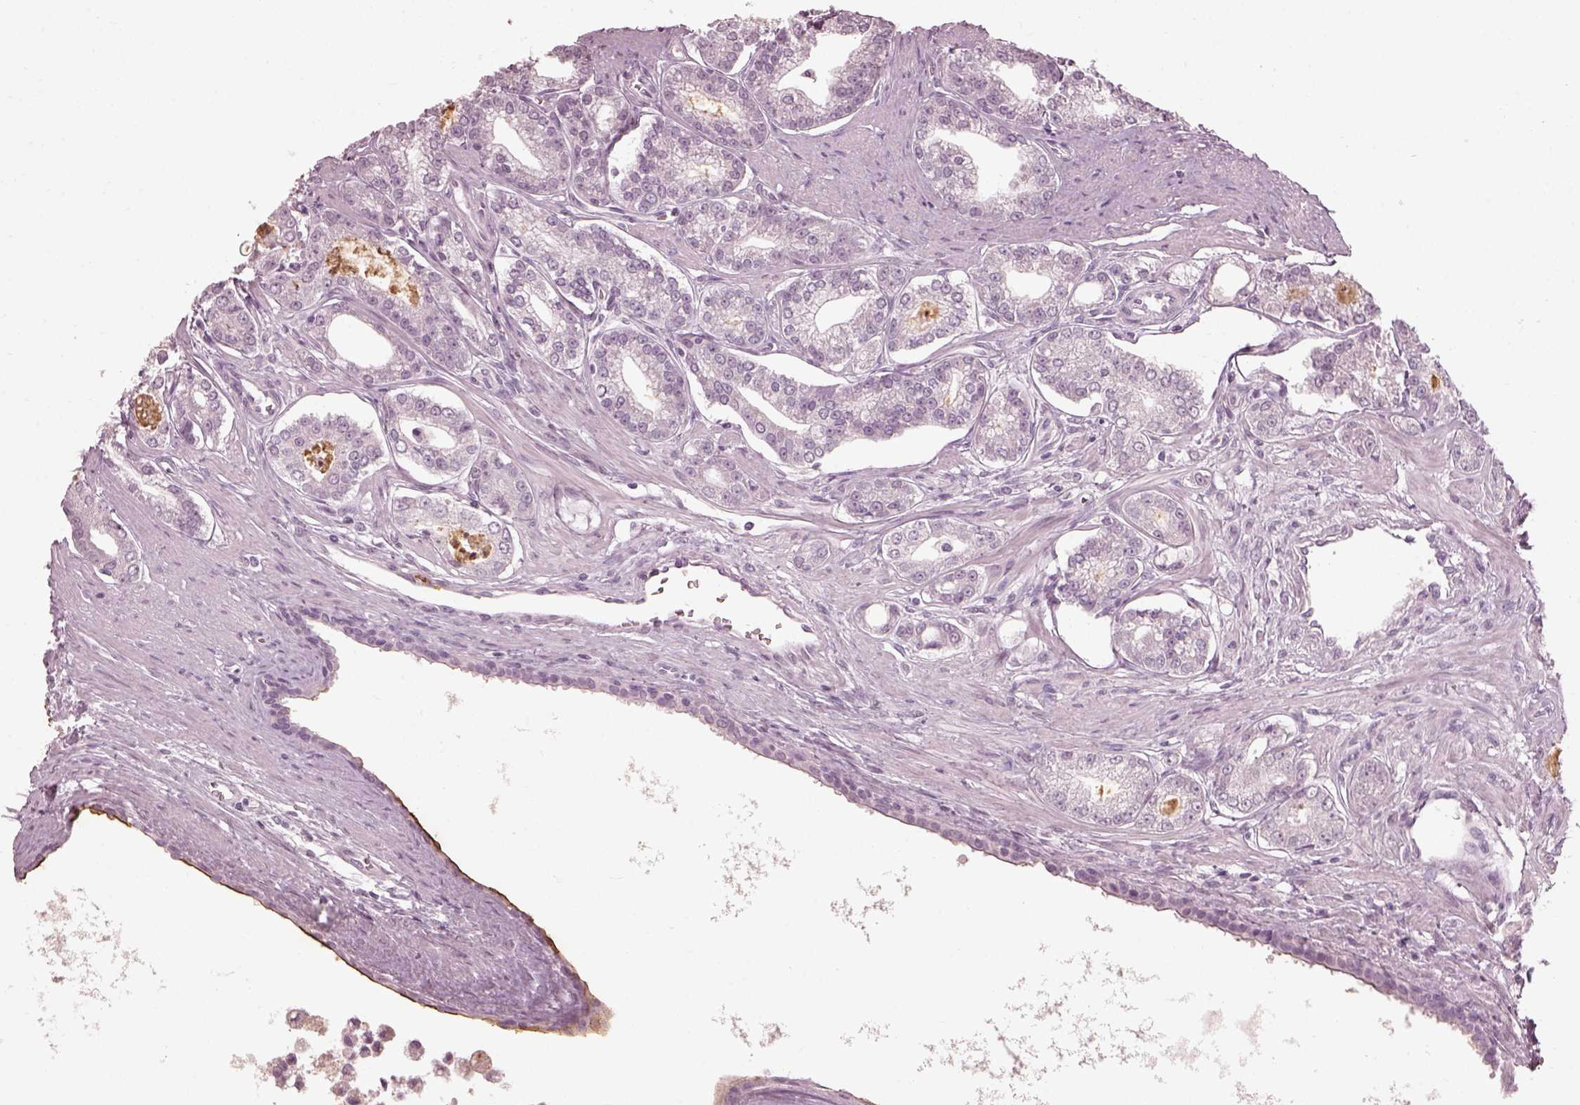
{"staining": {"intensity": "negative", "quantity": "none", "location": "none"}, "tissue": "prostate cancer", "cell_type": "Tumor cells", "image_type": "cancer", "snomed": [{"axis": "morphology", "description": "Adenocarcinoma, NOS"}, {"axis": "topography", "description": "Prostate"}], "caption": "Tumor cells show no significant protein positivity in prostate cancer.", "gene": "FUT4", "patient": {"sex": "male", "age": 71}}